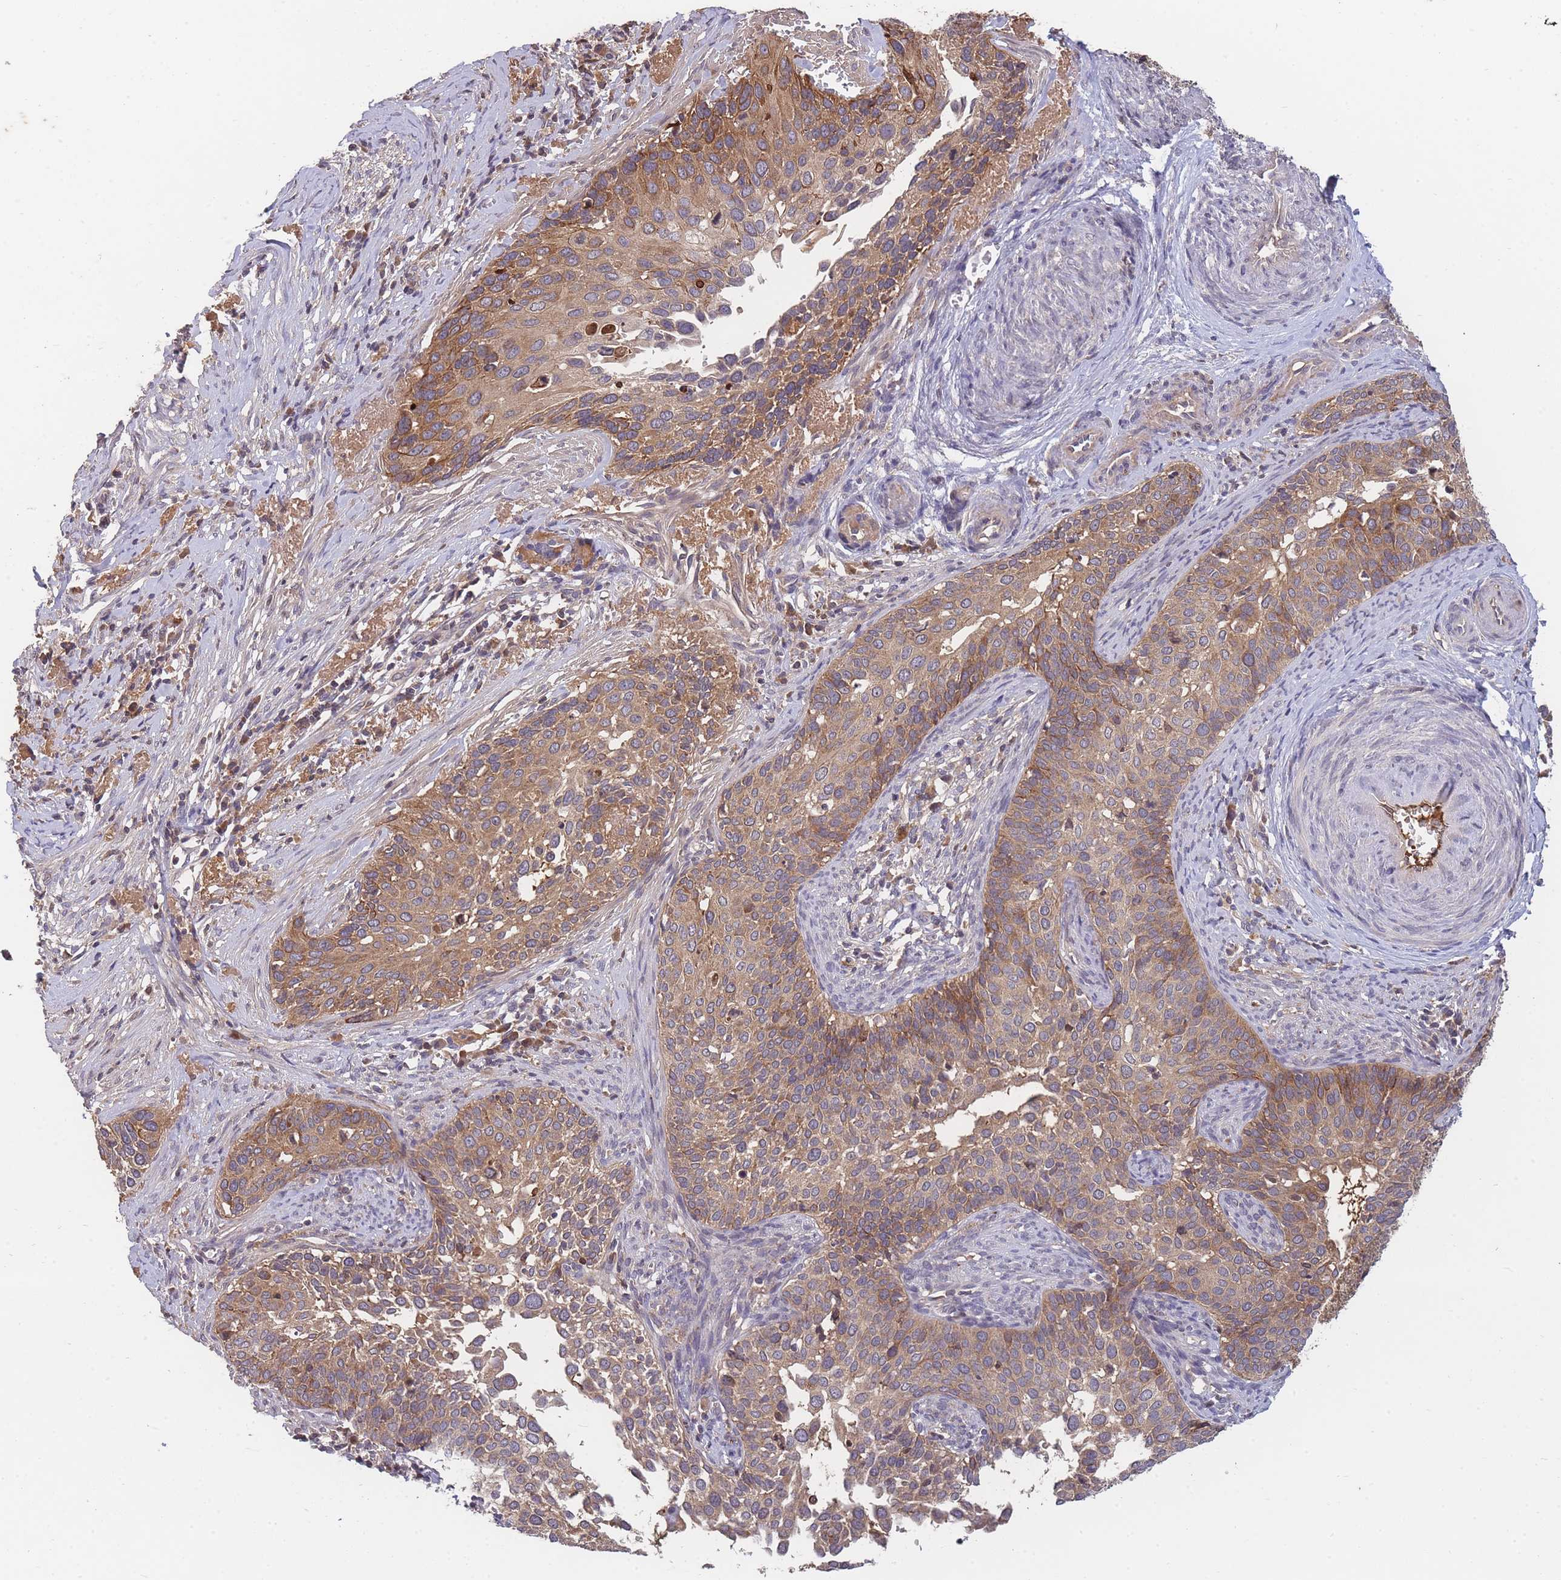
{"staining": {"intensity": "moderate", "quantity": ">75%", "location": "cytoplasmic/membranous"}, "tissue": "cervical cancer", "cell_type": "Tumor cells", "image_type": "cancer", "snomed": [{"axis": "morphology", "description": "Squamous cell carcinoma, NOS"}, {"axis": "topography", "description": "Cervix"}], "caption": "Approximately >75% of tumor cells in human squamous cell carcinoma (cervical) display moderate cytoplasmic/membranous protein expression as visualized by brown immunohistochemical staining.", "gene": "RALGDS", "patient": {"sex": "female", "age": 44}}